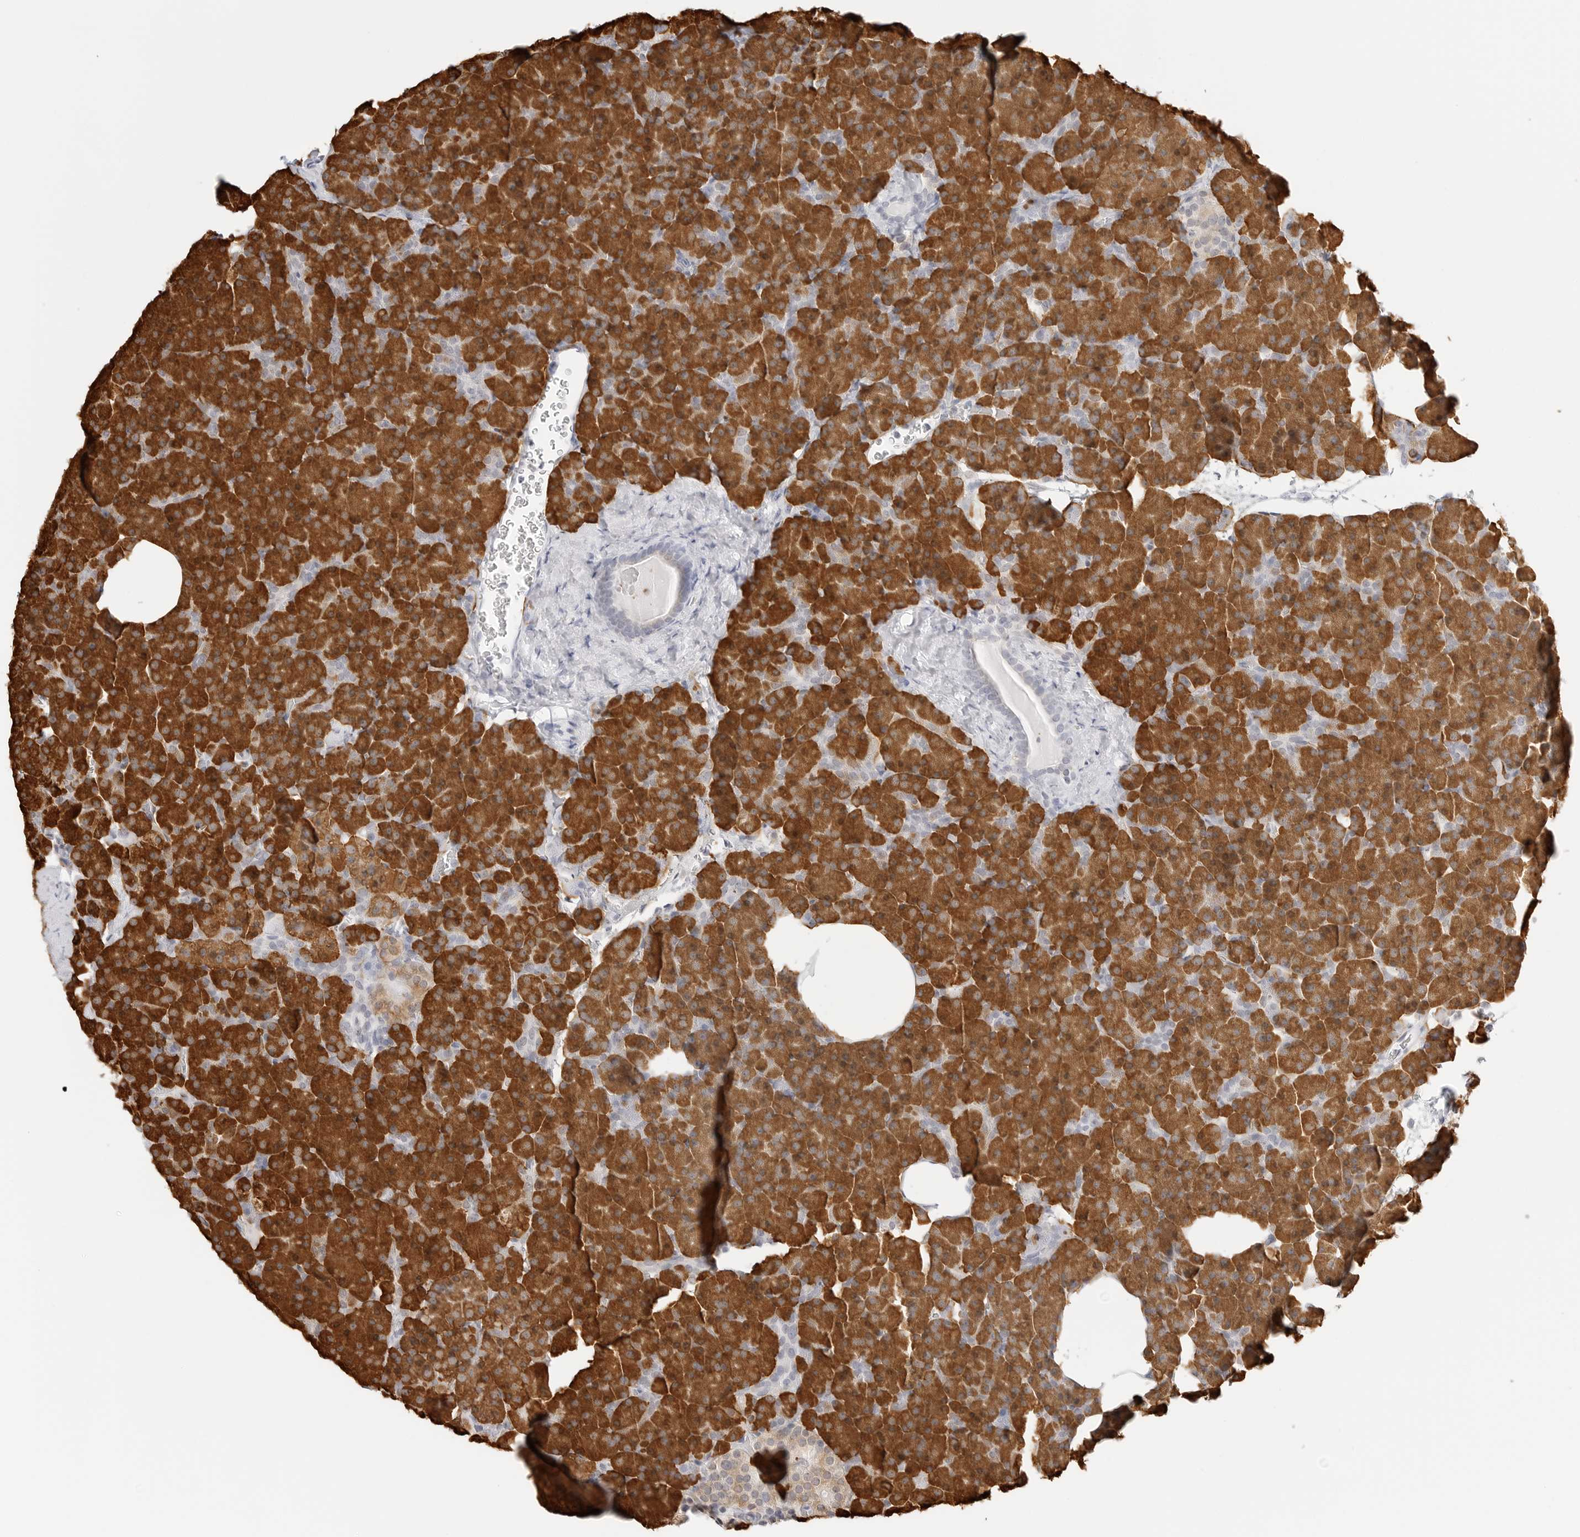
{"staining": {"intensity": "strong", "quantity": ">75%", "location": "cytoplasmic/membranous"}, "tissue": "pancreas", "cell_type": "Exocrine glandular cells", "image_type": "normal", "snomed": [{"axis": "morphology", "description": "Normal tissue, NOS"}, {"axis": "morphology", "description": "Carcinoid, malignant, NOS"}, {"axis": "topography", "description": "Pancreas"}], "caption": "Protein analysis of unremarkable pancreas exhibits strong cytoplasmic/membranous expression in approximately >75% of exocrine glandular cells. Immunohistochemistry (ihc) stains the protein of interest in brown and the nuclei are stained blue.", "gene": "THEM4", "patient": {"sex": "female", "age": 35}}